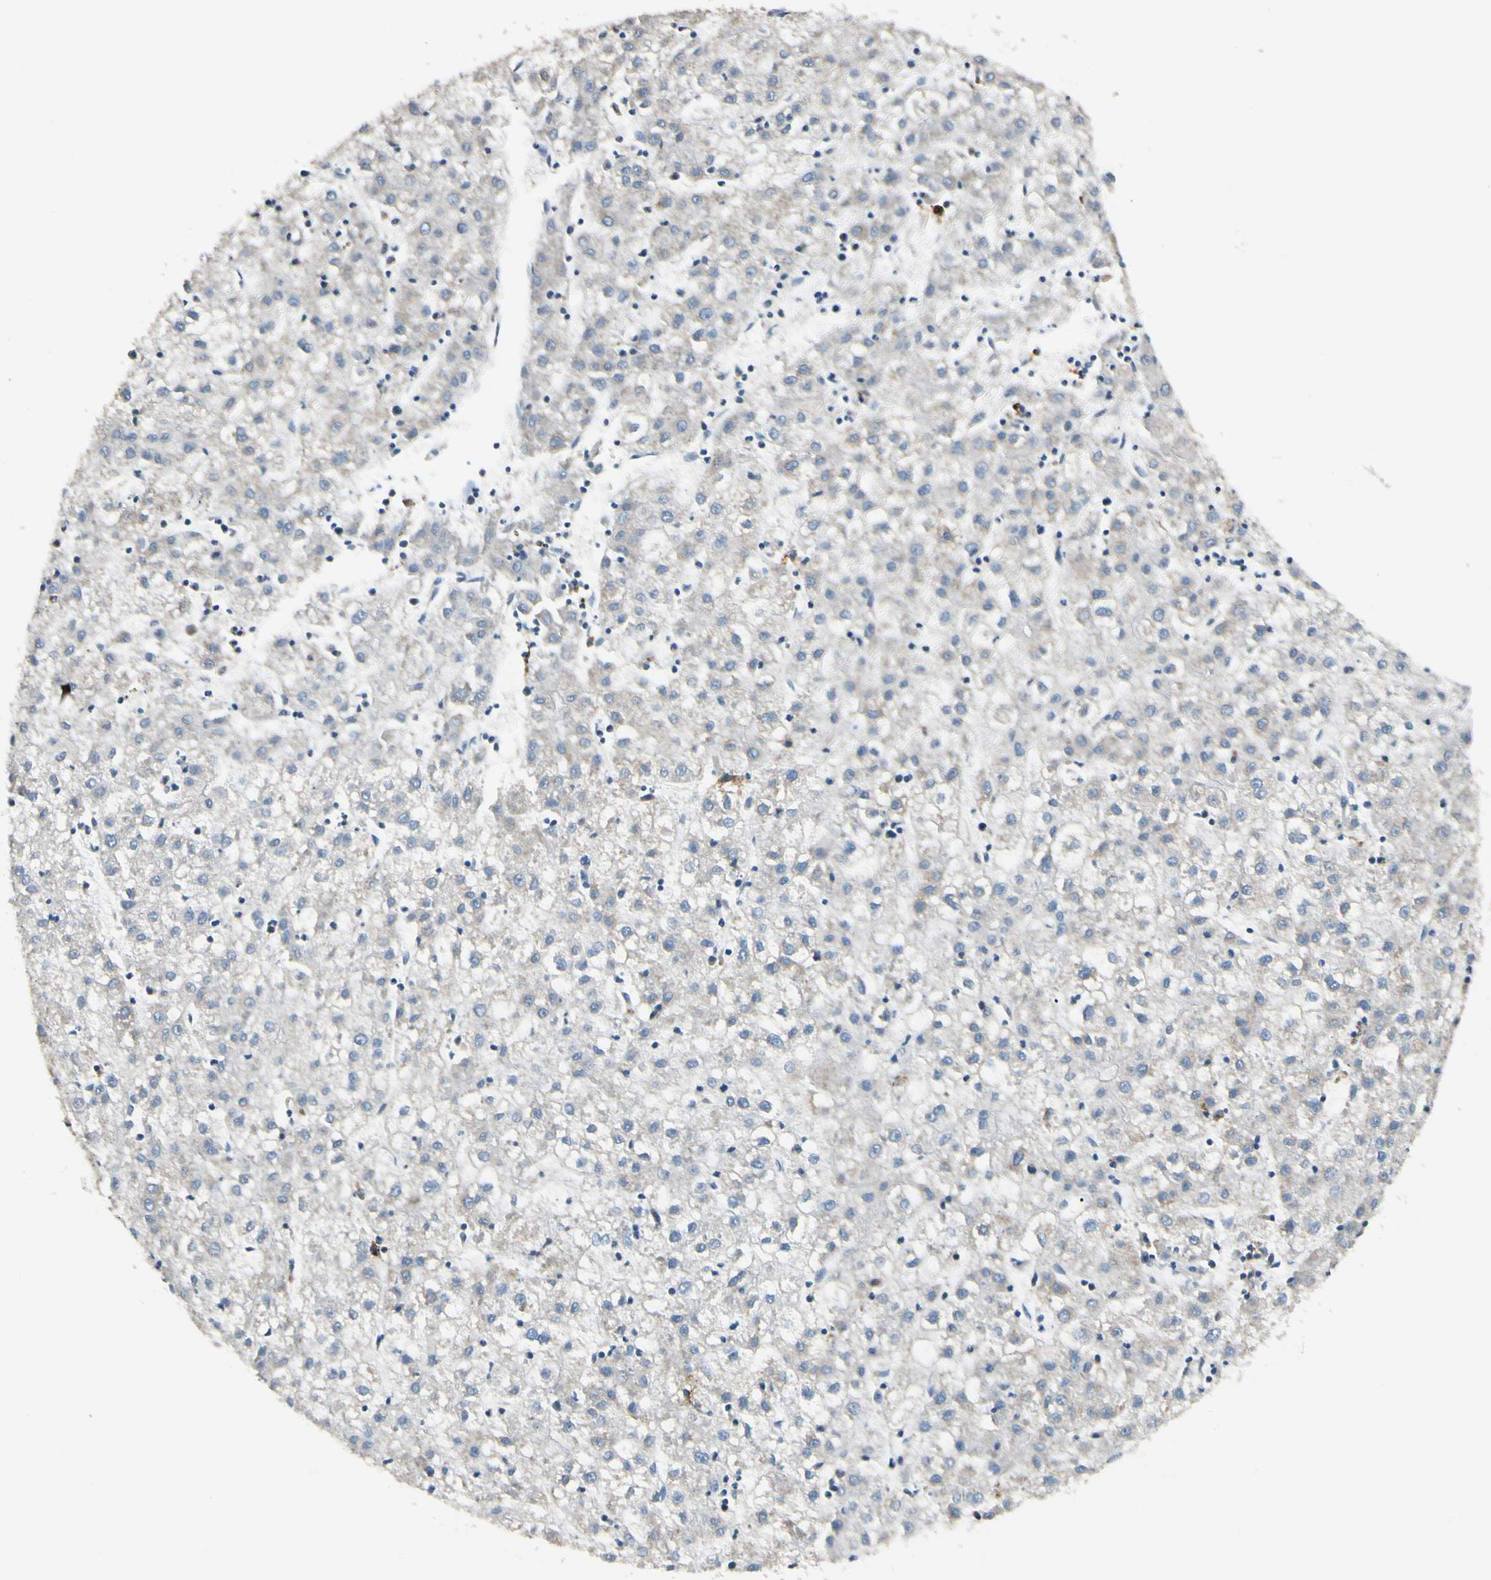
{"staining": {"intensity": "weak", "quantity": ">75%", "location": "cytoplasmic/membranous"}, "tissue": "liver cancer", "cell_type": "Tumor cells", "image_type": "cancer", "snomed": [{"axis": "morphology", "description": "Carcinoma, Hepatocellular, NOS"}, {"axis": "topography", "description": "Liver"}], "caption": "Immunohistochemical staining of human liver hepatocellular carcinoma exhibits low levels of weak cytoplasmic/membranous expression in approximately >75% of tumor cells. The protein is shown in brown color, while the nuclei are stained blue.", "gene": "MRPL9", "patient": {"sex": "male", "age": 72}}